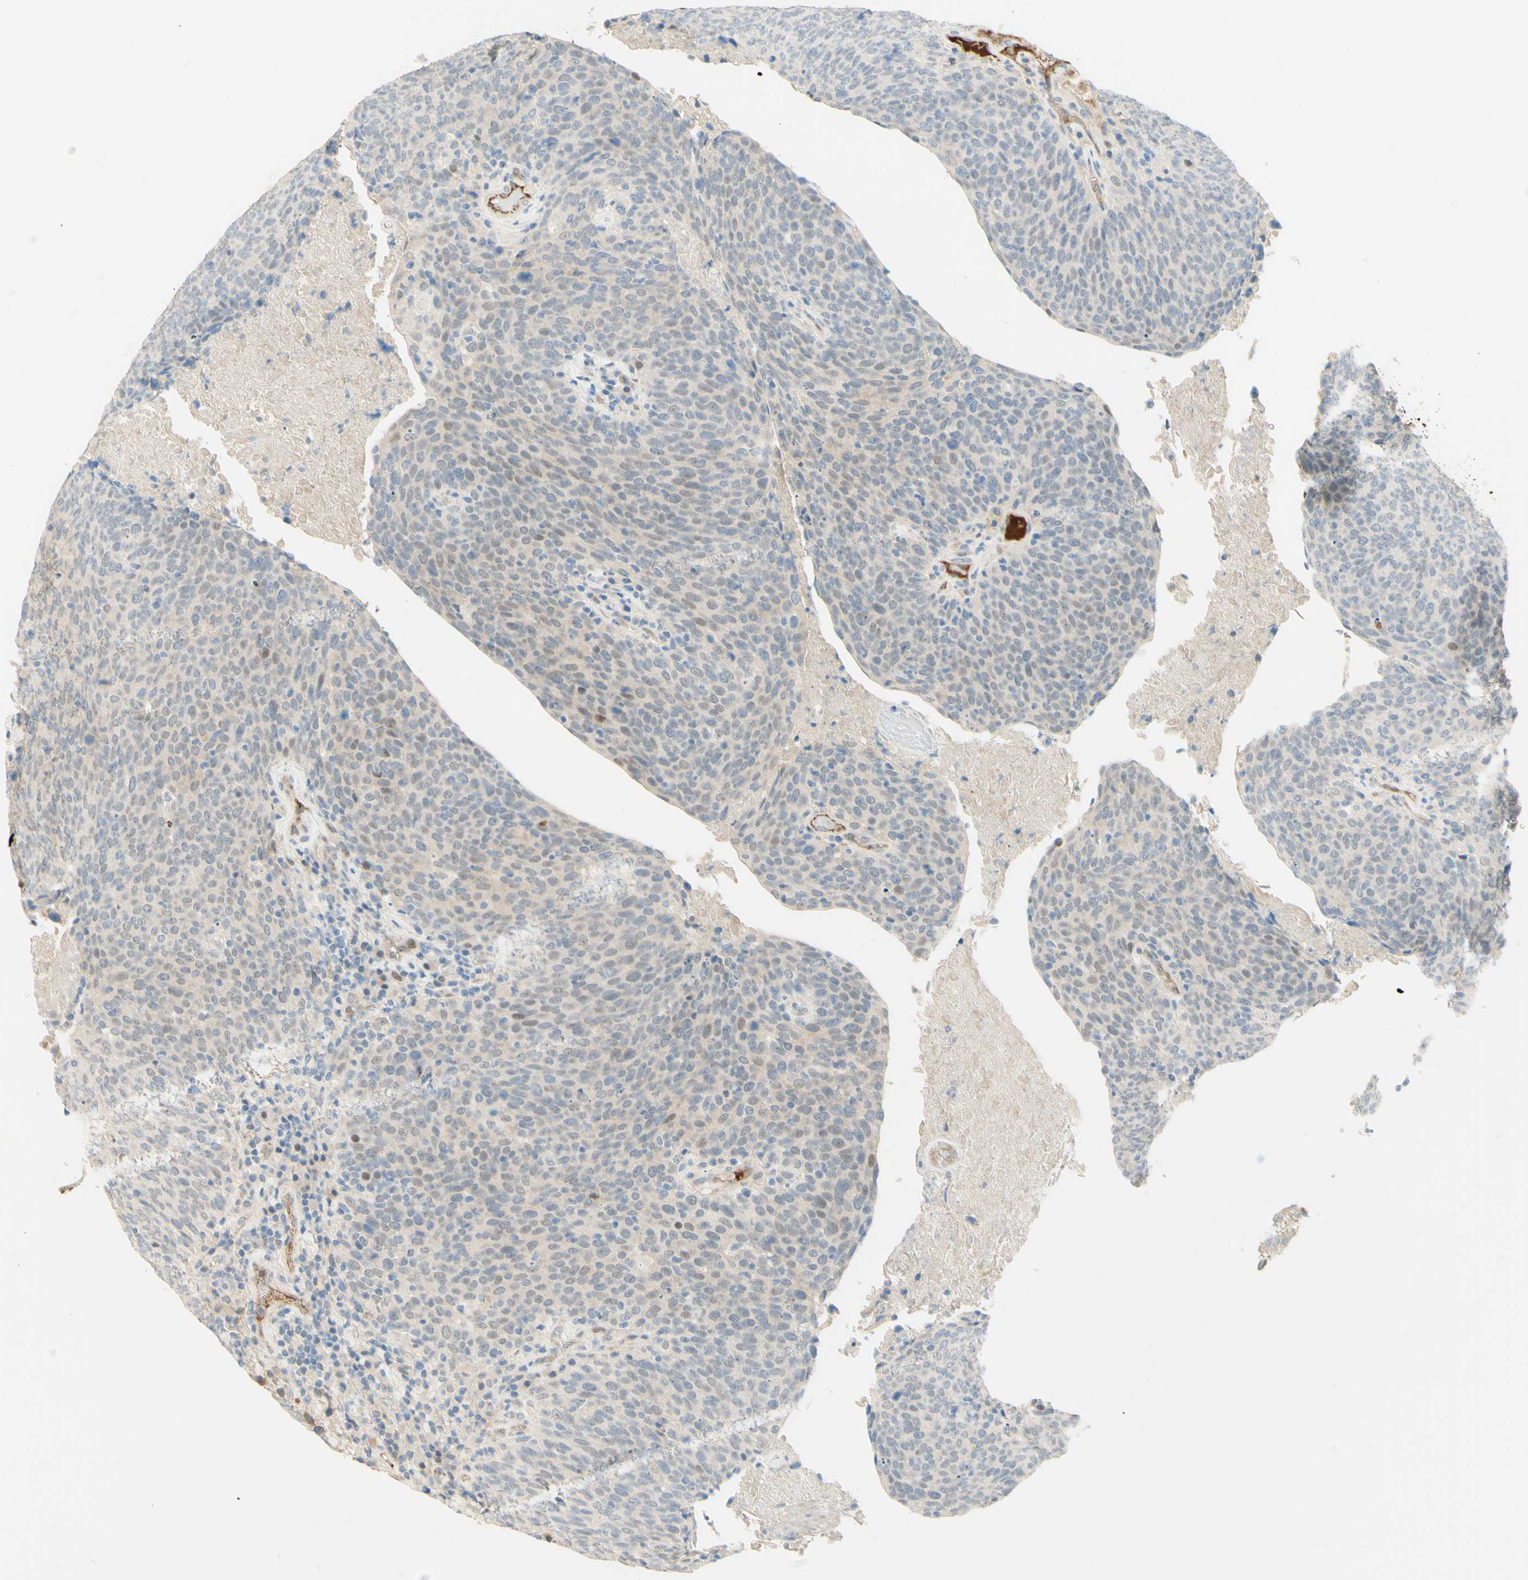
{"staining": {"intensity": "negative", "quantity": "none", "location": "none"}, "tissue": "head and neck cancer", "cell_type": "Tumor cells", "image_type": "cancer", "snomed": [{"axis": "morphology", "description": "Squamous cell carcinoma, NOS"}, {"axis": "morphology", "description": "Squamous cell carcinoma, metastatic, NOS"}, {"axis": "topography", "description": "Lymph node"}, {"axis": "topography", "description": "Head-Neck"}], "caption": "Immunohistochemistry image of head and neck cancer (metastatic squamous cell carcinoma) stained for a protein (brown), which exhibits no expression in tumor cells. (DAB (3,3'-diaminobenzidine) immunohistochemistry (IHC) with hematoxylin counter stain).", "gene": "ANGPT2", "patient": {"sex": "male", "age": 62}}